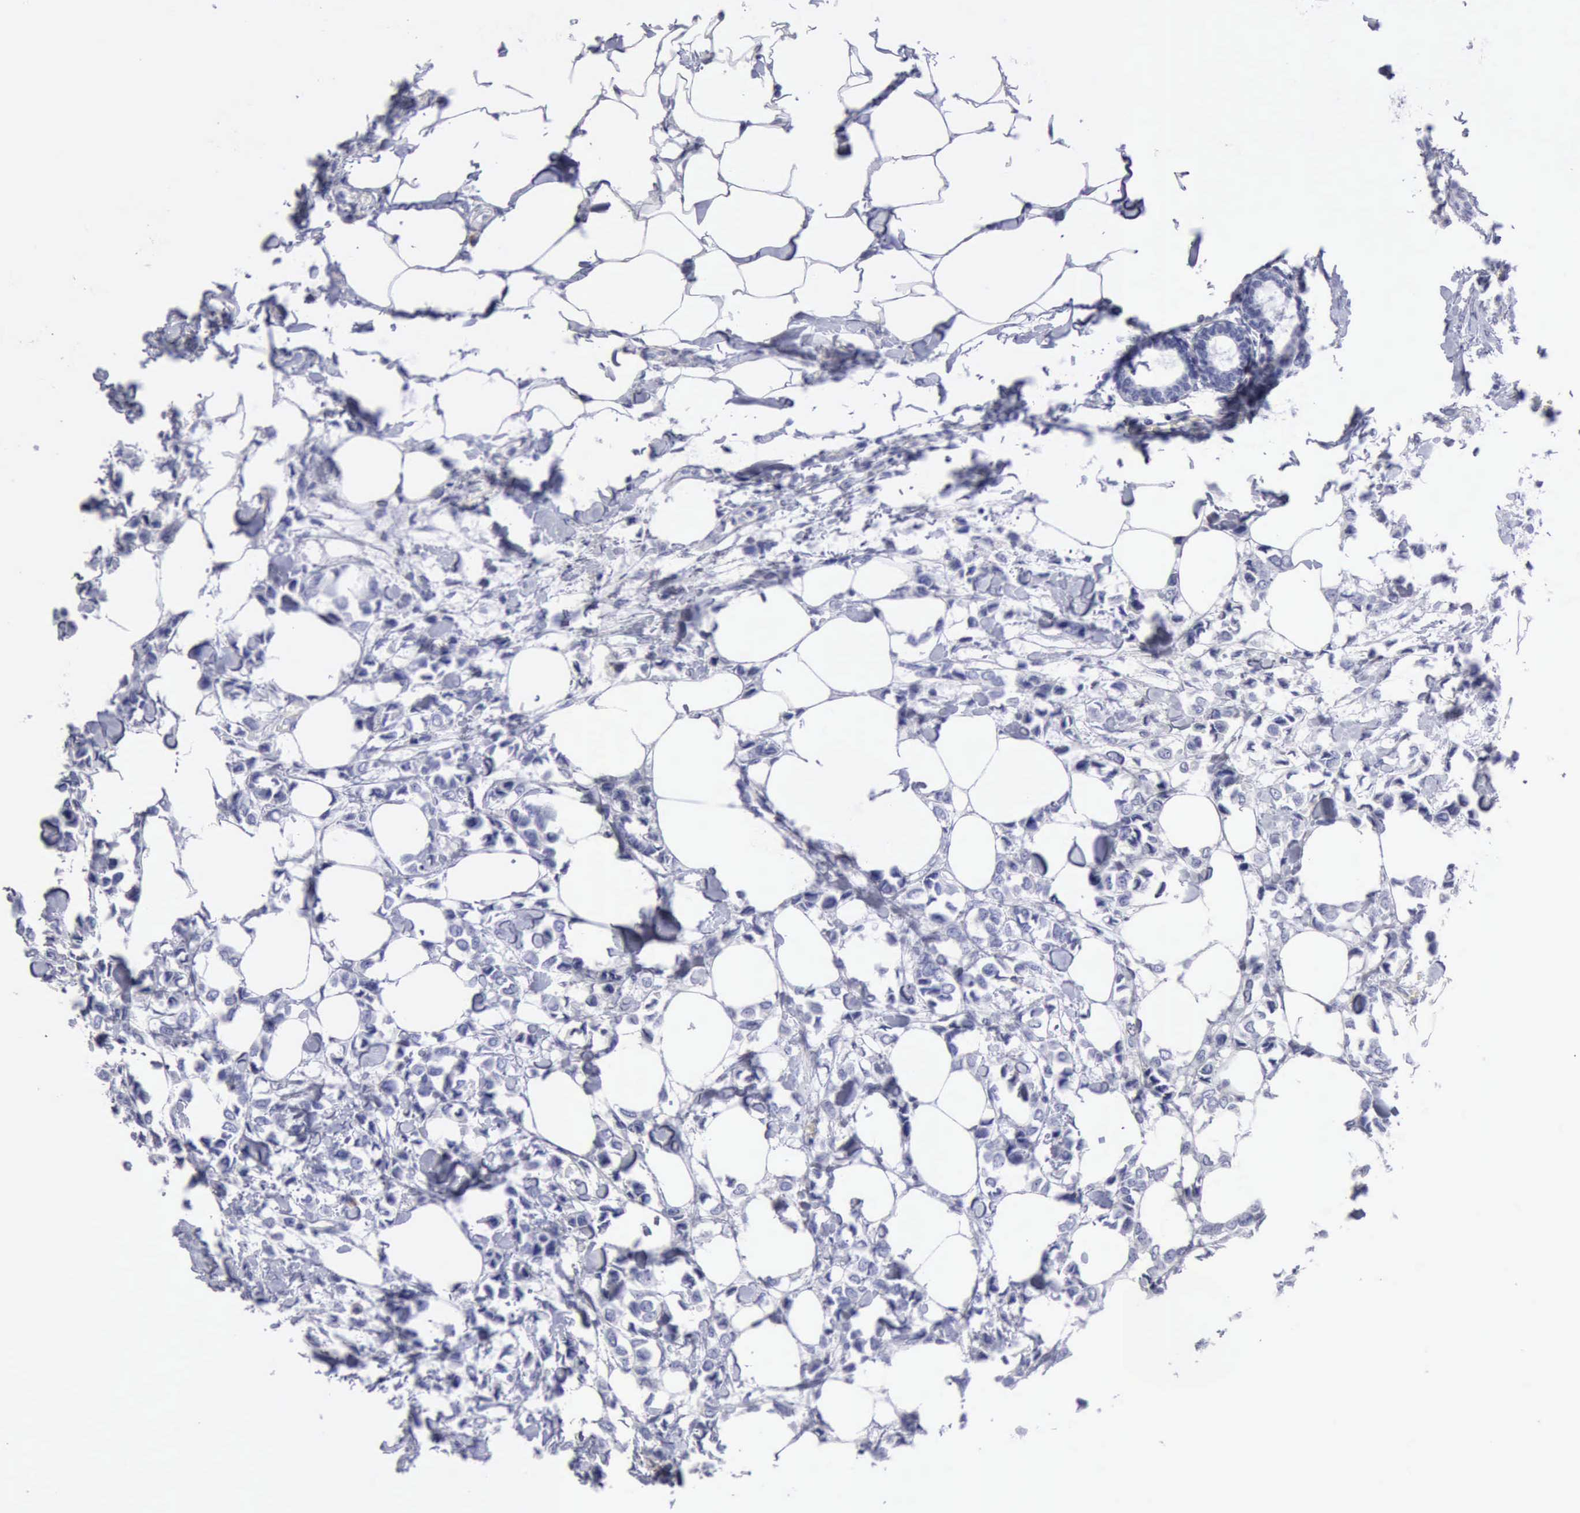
{"staining": {"intensity": "negative", "quantity": "none", "location": "none"}, "tissue": "breast cancer", "cell_type": "Tumor cells", "image_type": "cancer", "snomed": [{"axis": "morphology", "description": "Lobular carcinoma"}, {"axis": "topography", "description": "Breast"}], "caption": "This is a micrograph of immunohistochemistry (IHC) staining of lobular carcinoma (breast), which shows no expression in tumor cells.", "gene": "NCAM1", "patient": {"sex": "female", "age": 51}}